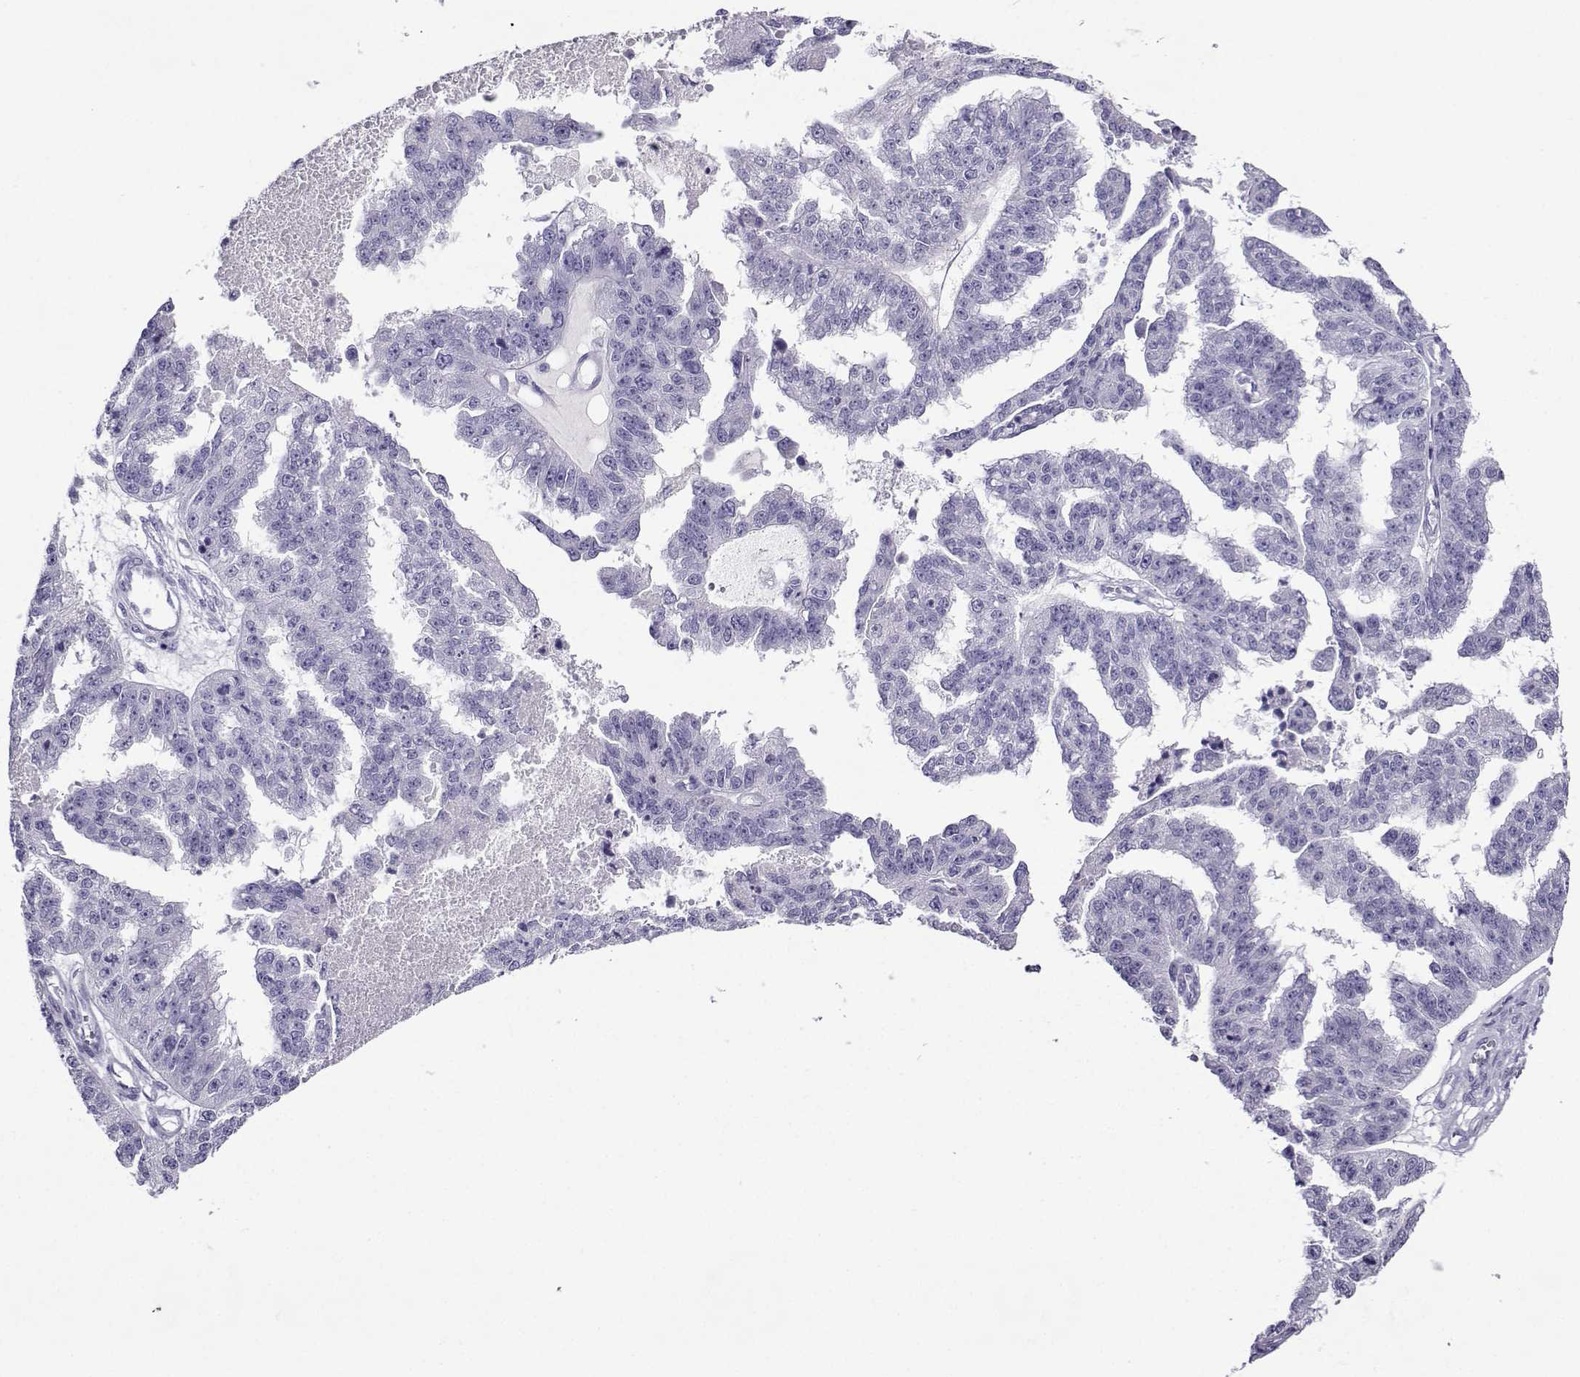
{"staining": {"intensity": "negative", "quantity": "none", "location": "none"}, "tissue": "ovarian cancer", "cell_type": "Tumor cells", "image_type": "cancer", "snomed": [{"axis": "morphology", "description": "Cystadenocarcinoma, serous, NOS"}, {"axis": "topography", "description": "Ovary"}], "caption": "Immunohistochemical staining of ovarian serous cystadenocarcinoma demonstrates no significant positivity in tumor cells.", "gene": "CRYBB1", "patient": {"sex": "female", "age": 58}}